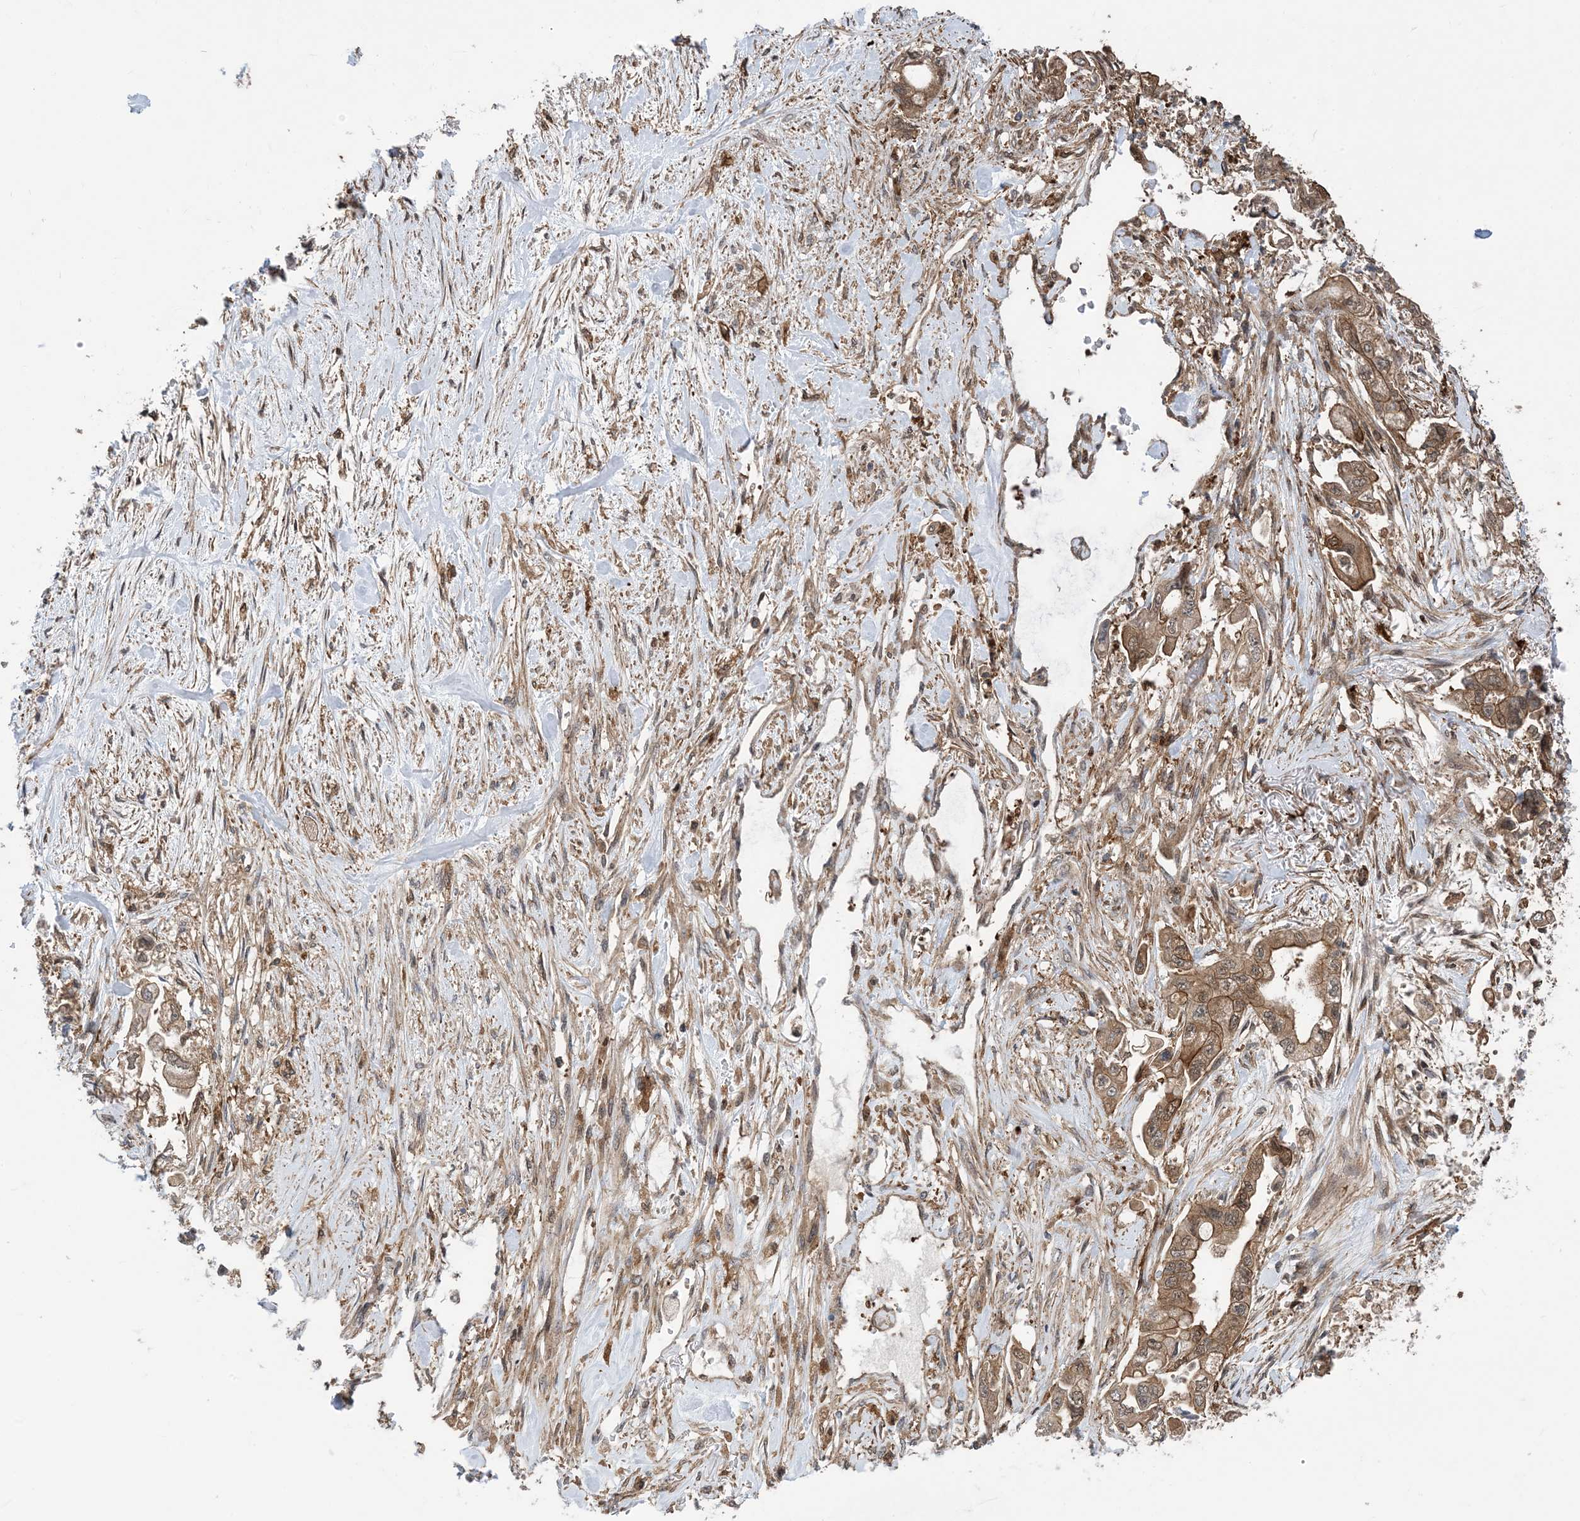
{"staining": {"intensity": "moderate", "quantity": ">75%", "location": "cytoplasmic/membranous"}, "tissue": "stomach cancer", "cell_type": "Tumor cells", "image_type": "cancer", "snomed": [{"axis": "morphology", "description": "Adenocarcinoma, NOS"}, {"axis": "topography", "description": "Stomach"}], "caption": "Immunohistochemical staining of adenocarcinoma (stomach) demonstrates moderate cytoplasmic/membranous protein staining in approximately >75% of tumor cells. (DAB IHC, brown staining for protein, blue staining for nuclei).", "gene": "HS1BP3", "patient": {"sex": "male", "age": 62}}